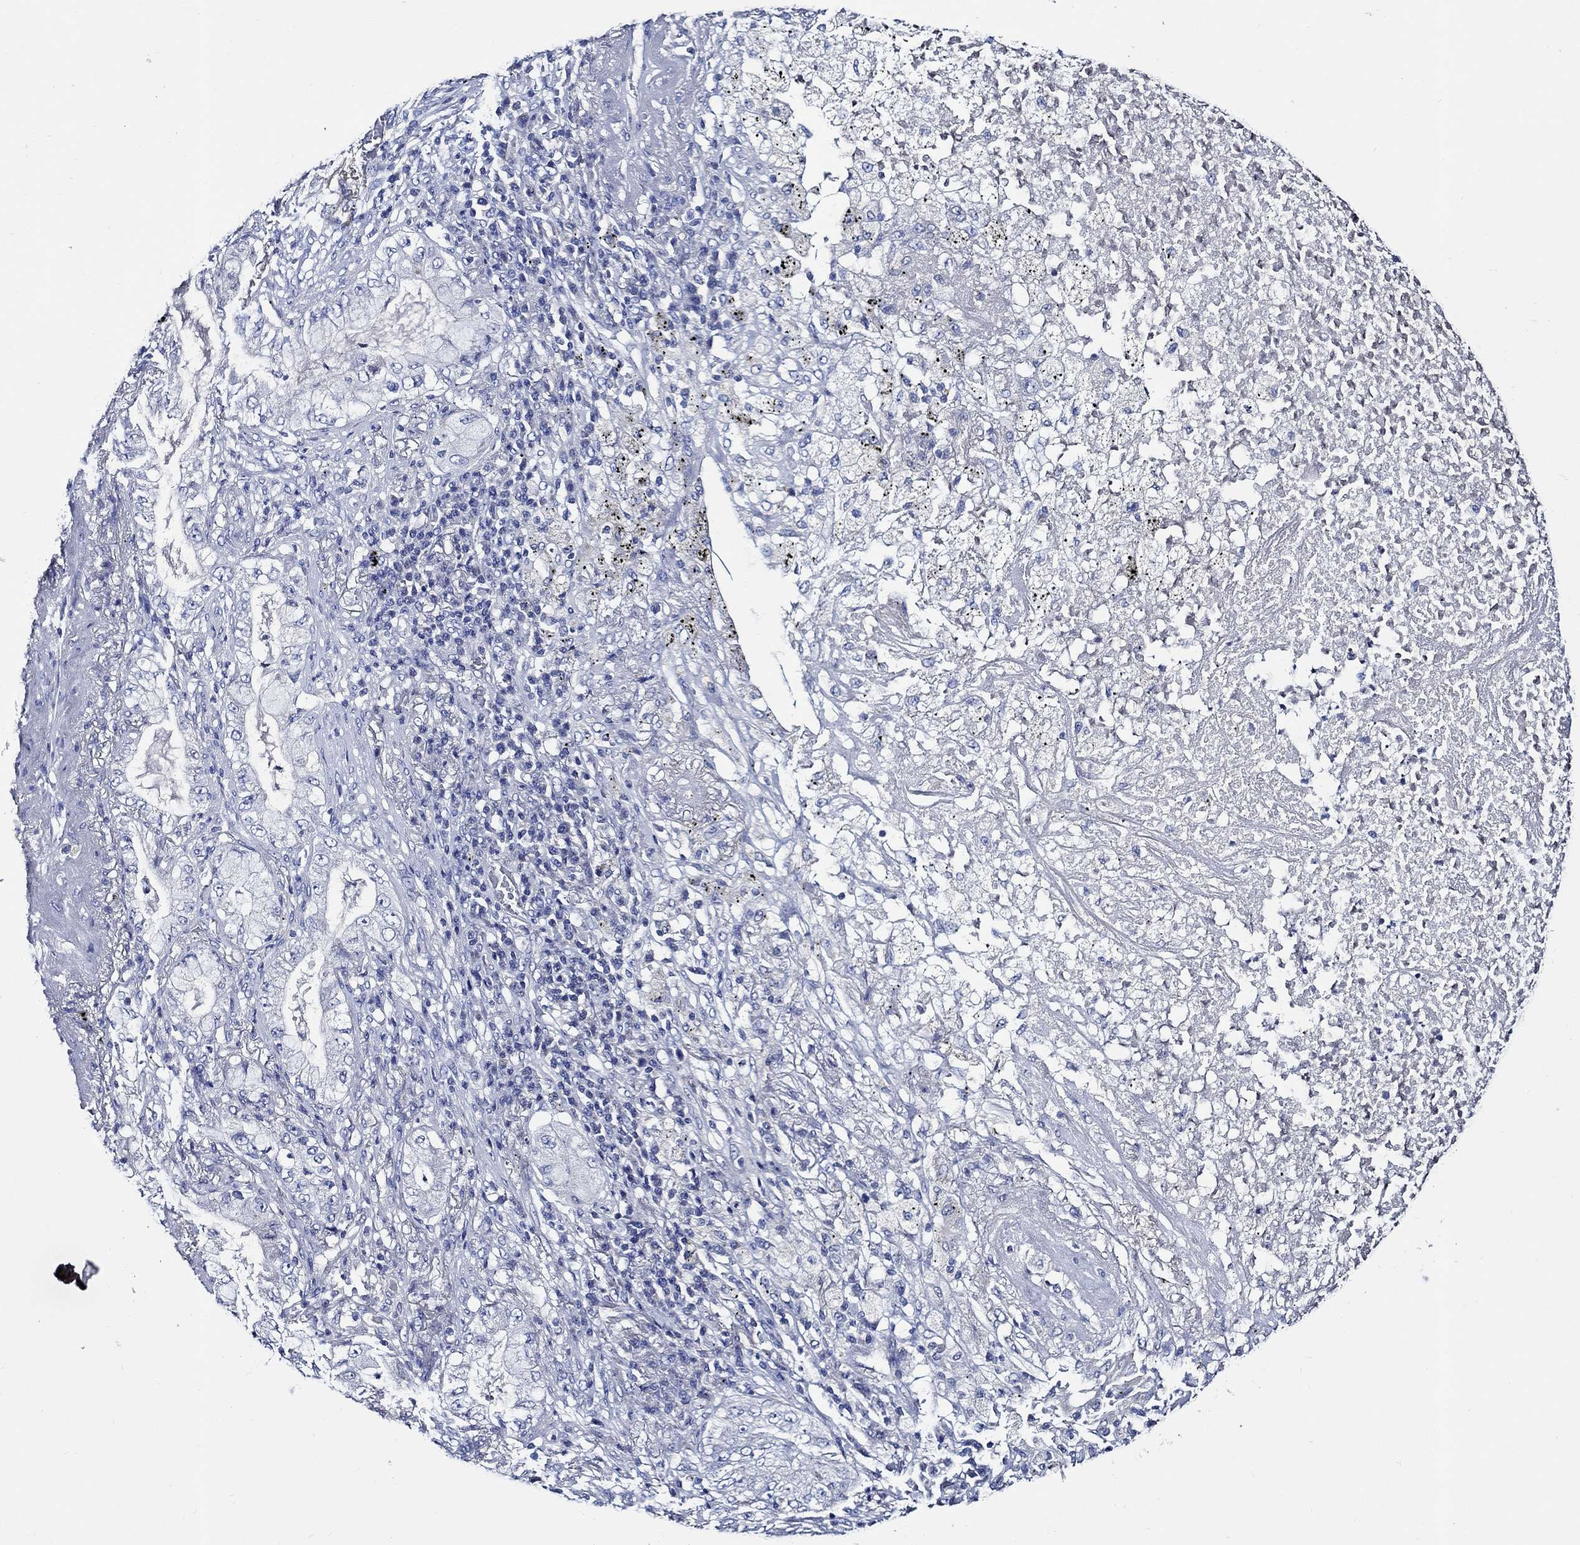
{"staining": {"intensity": "negative", "quantity": "none", "location": "none"}, "tissue": "lung cancer", "cell_type": "Tumor cells", "image_type": "cancer", "snomed": [{"axis": "morphology", "description": "Adenocarcinoma, NOS"}, {"axis": "topography", "description": "Lung"}], "caption": "The immunohistochemistry (IHC) histopathology image has no significant staining in tumor cells of lung adenocarcinoma tissue.", "gene": "SKOR1", "patient": {"sex": "female", "age": 73}}